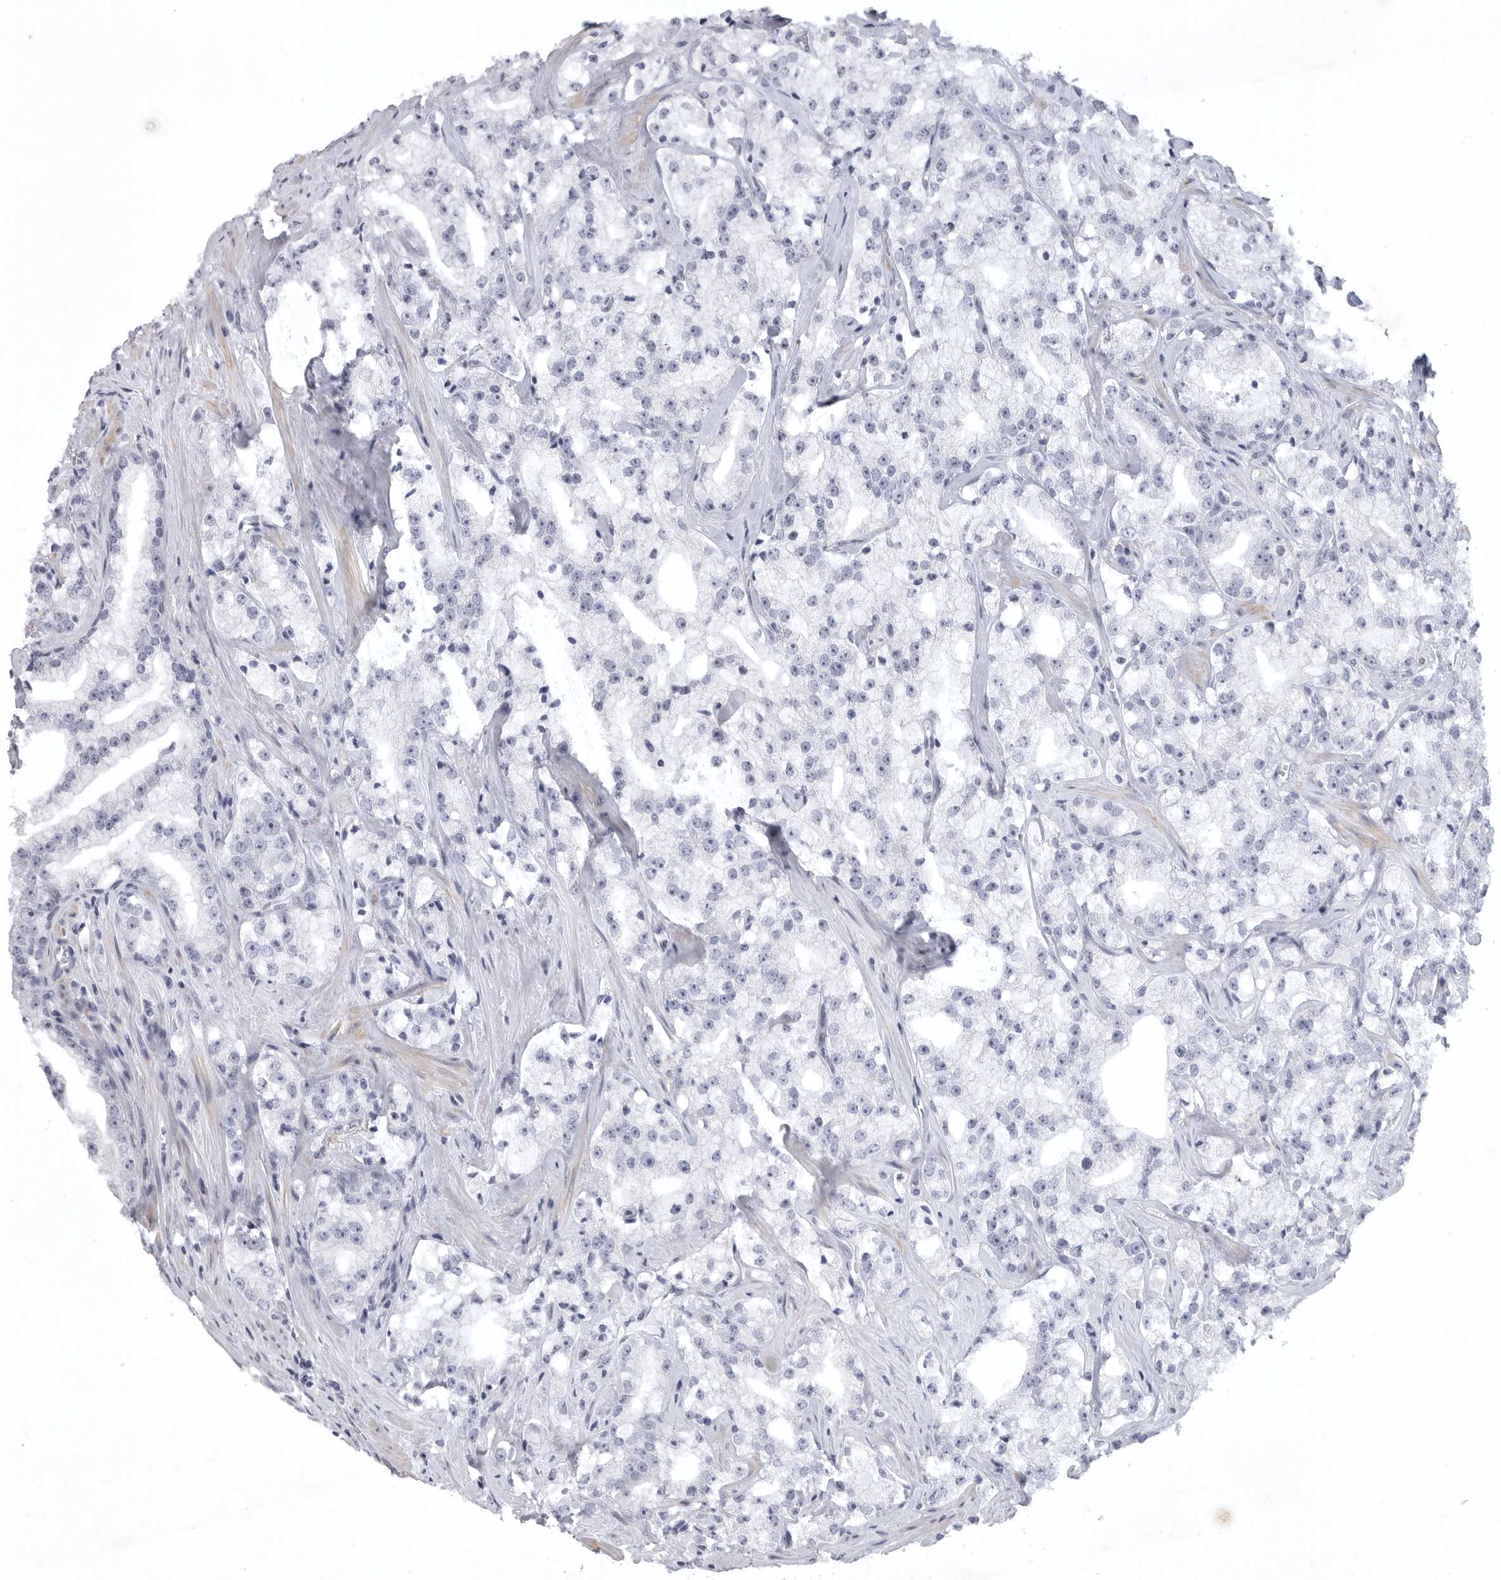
{"staining": {"intensity": "negative", "quantity": "none", "location": "none"}, "tissue": "prostate cancer", "cell_type": "Tumor cells", "image_type": "cancer", "snomed": [{"axis": "morphology", "description": "Adenocarcinoma, High grade"}, {"axis": "topography", "description": "Prostate"}], "caption": "Immunohistochemistry (IHC) photomicrograph of human prostate high-grade adenocarcinoma stained for a protein (brown), which displays no expression in tumor cells.", "gene": "TNR", "patient": {"sex": "male", "age": 64}}